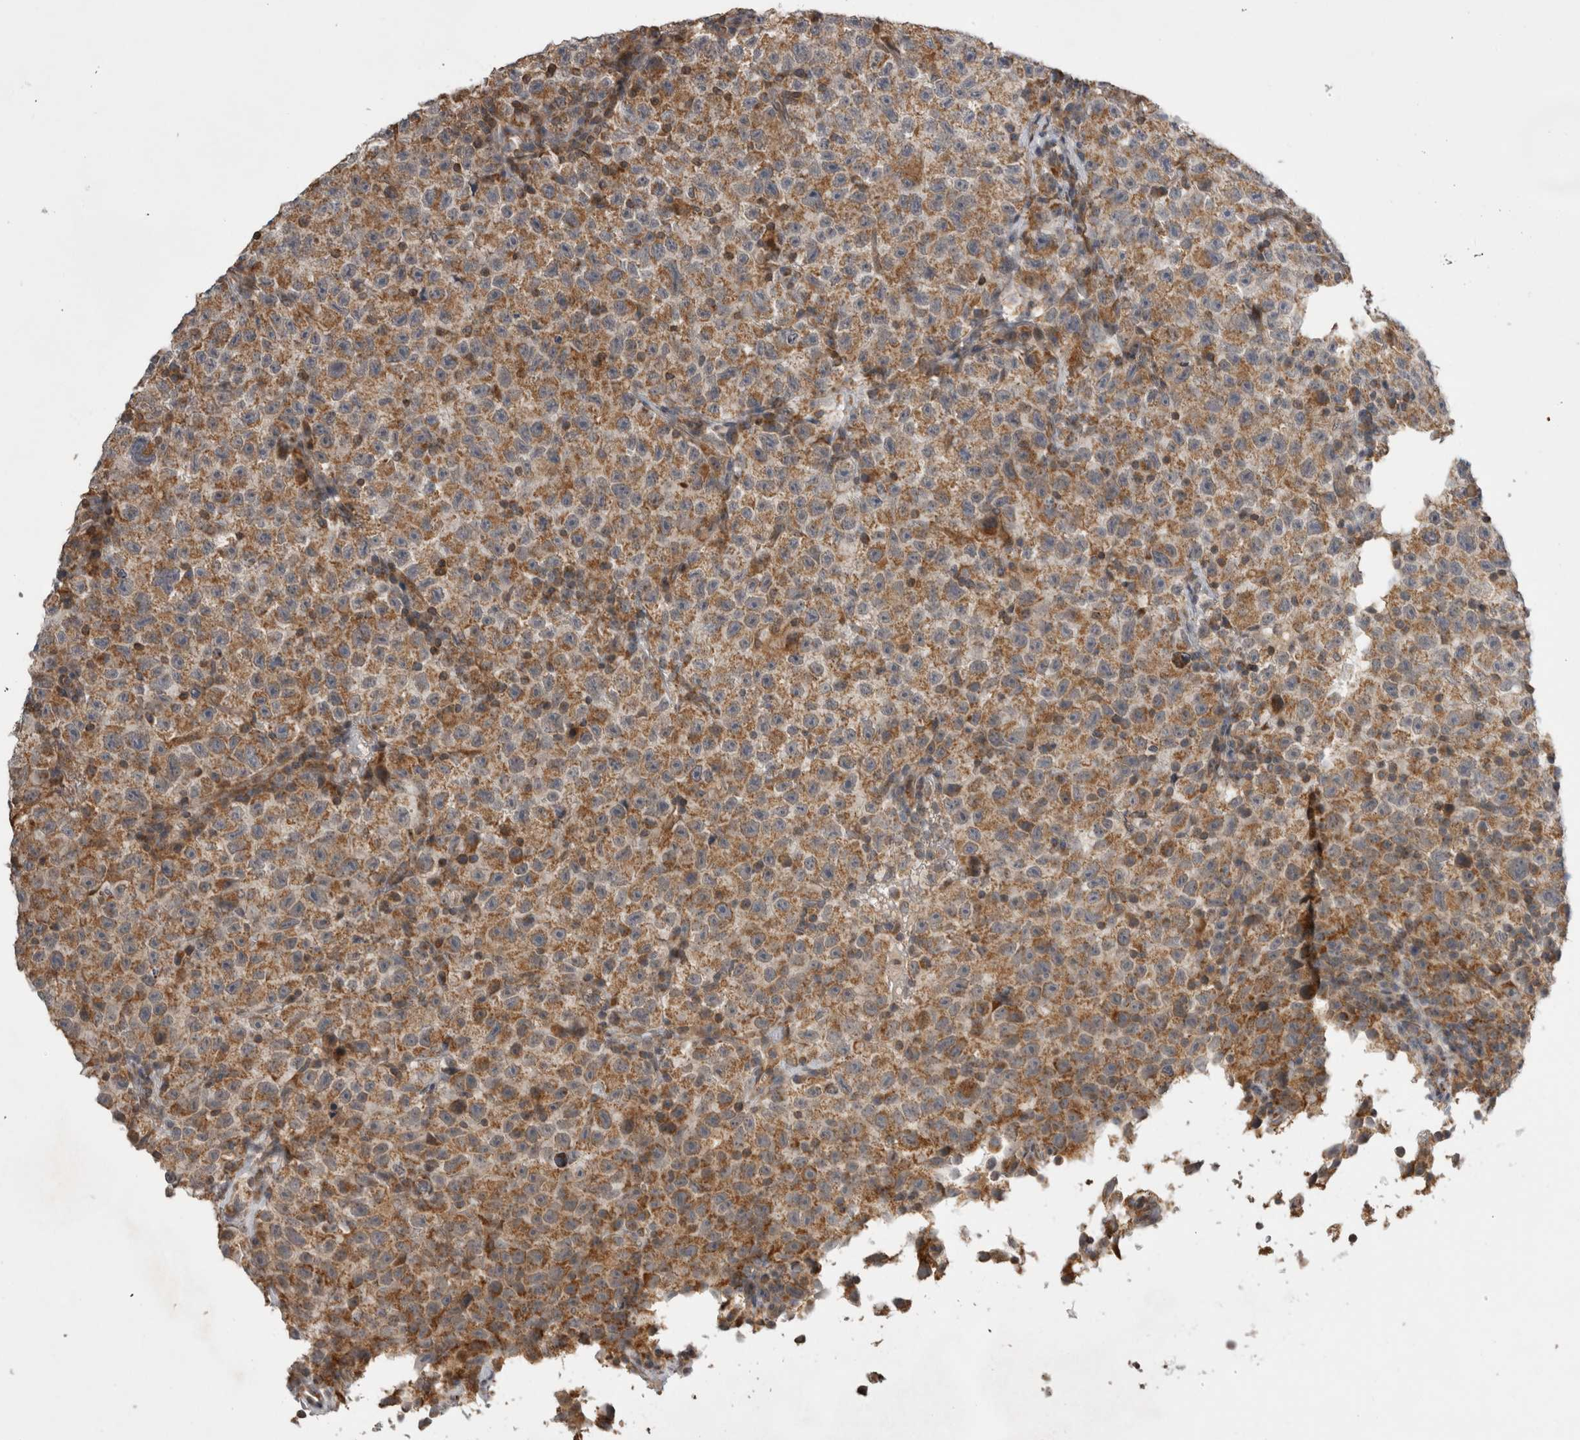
{"staining": {"intensity": "moderate", "quantity": ">75%", "location": "cytoplasmic/membranous"}, "tissue": "testis cancer", "cell_type": "Tumor cells", "image_type": "cancer", "snomed": [{"axis": "morphology", "description": "Seminoma, NOS"}, {"axis": "topography", "description": "Testis"}], "caption": "The micrograph displays immunohistochemical staining of seminoma (testis). There is moderate cytoplasmic/membranous expression is present in about >75% of tumor cells.", "gene": "KCNIP1", "patient": {"sex": "male", "age": 22}}